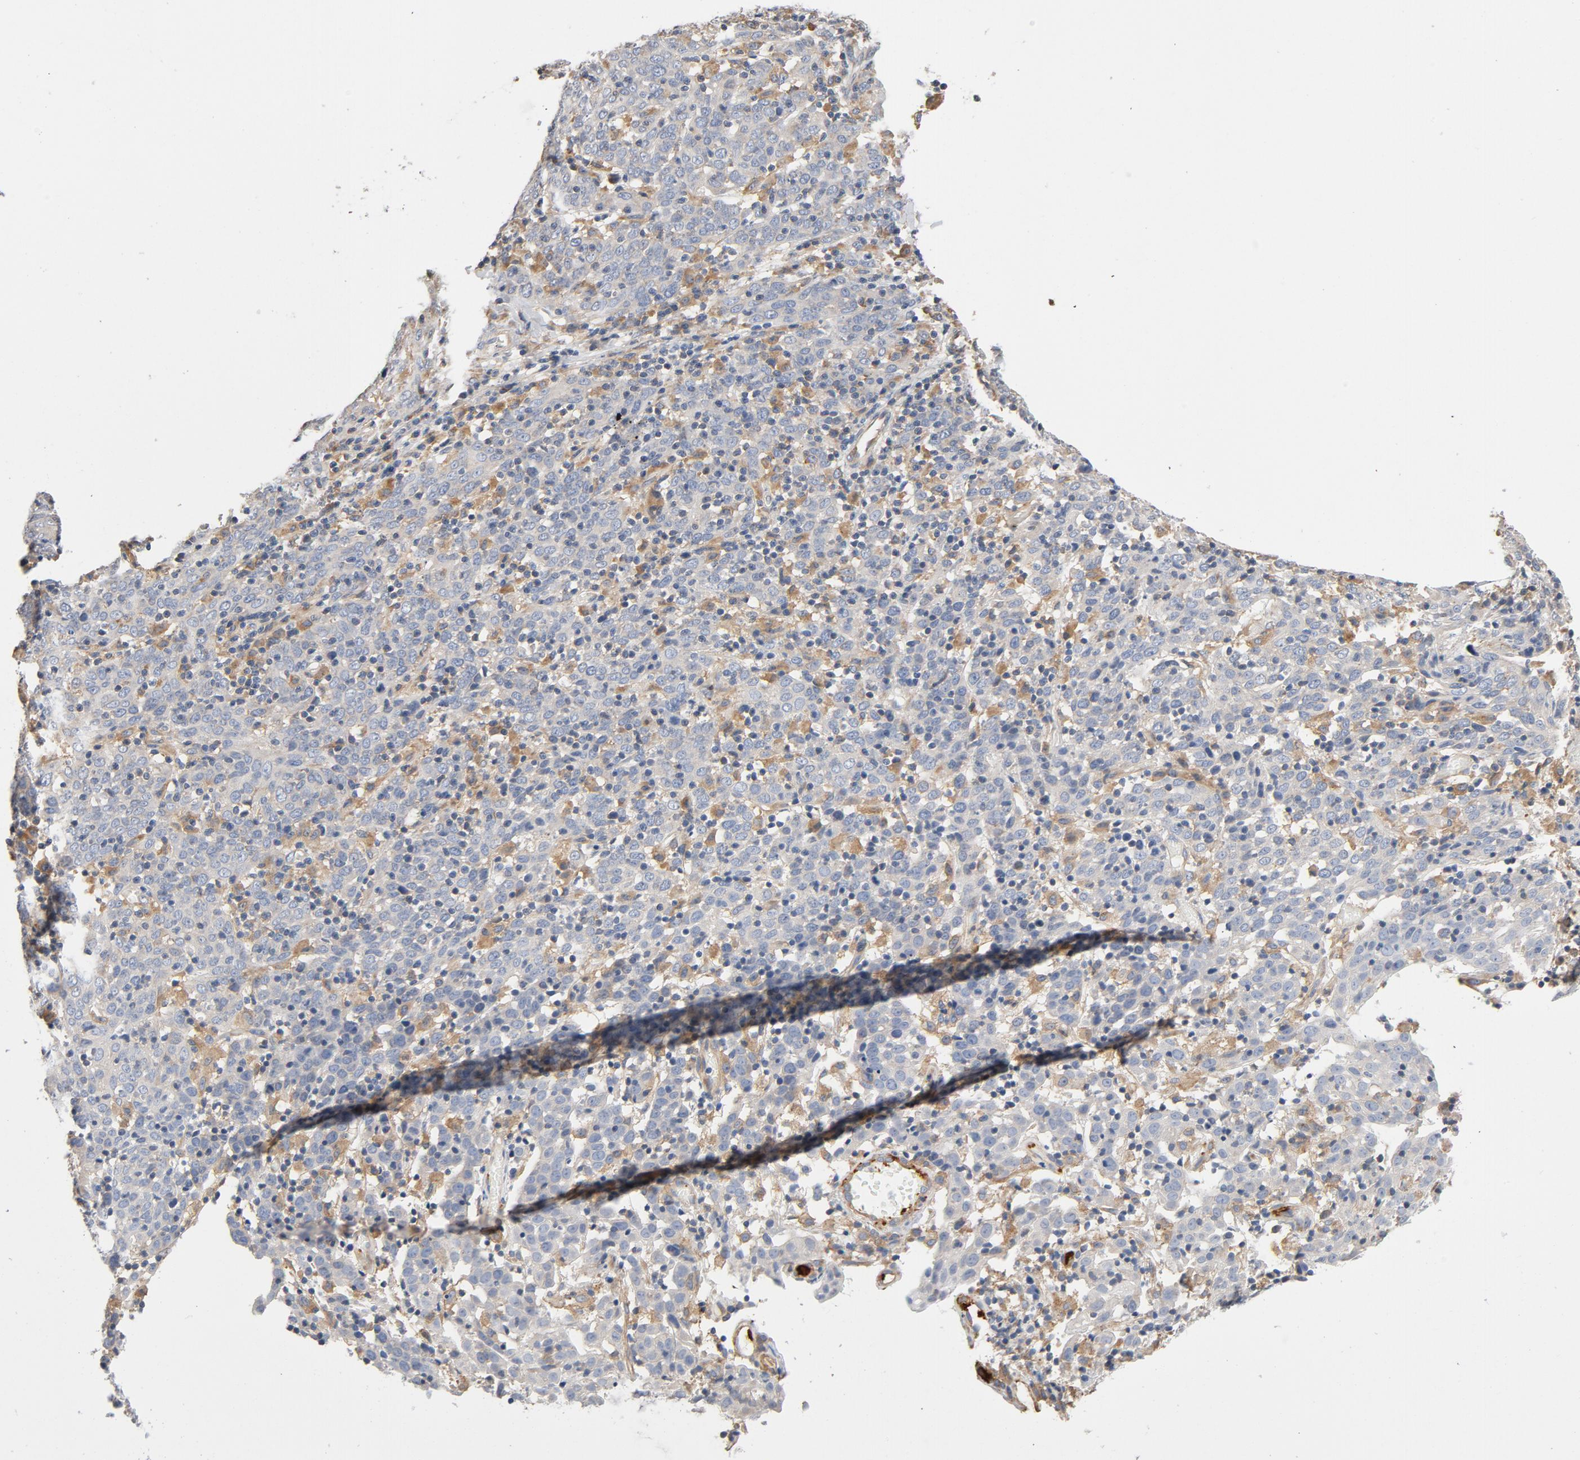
{"staining": {"intensity": "negative", "quantity": "none", "location": "none"}, "tissue": "cervical cancer", "cell_type": "Tumor cells", "image_type": "cancer", "snomed": [{"axis": "morphology", "description": "Normal tissue, NOS"}, {"axis": "morphology", "description": "Squamous cell carcinoma, NOS"}, {"axis": "topography", "description": "Cervix"}], "caption": "Squamous cell carcinoma (cervical) stained for a protein using immunohistochemistry reveals no expression tumor cells.", "gene": "ILK", "patient": {"sex": "female", "age": 67}}